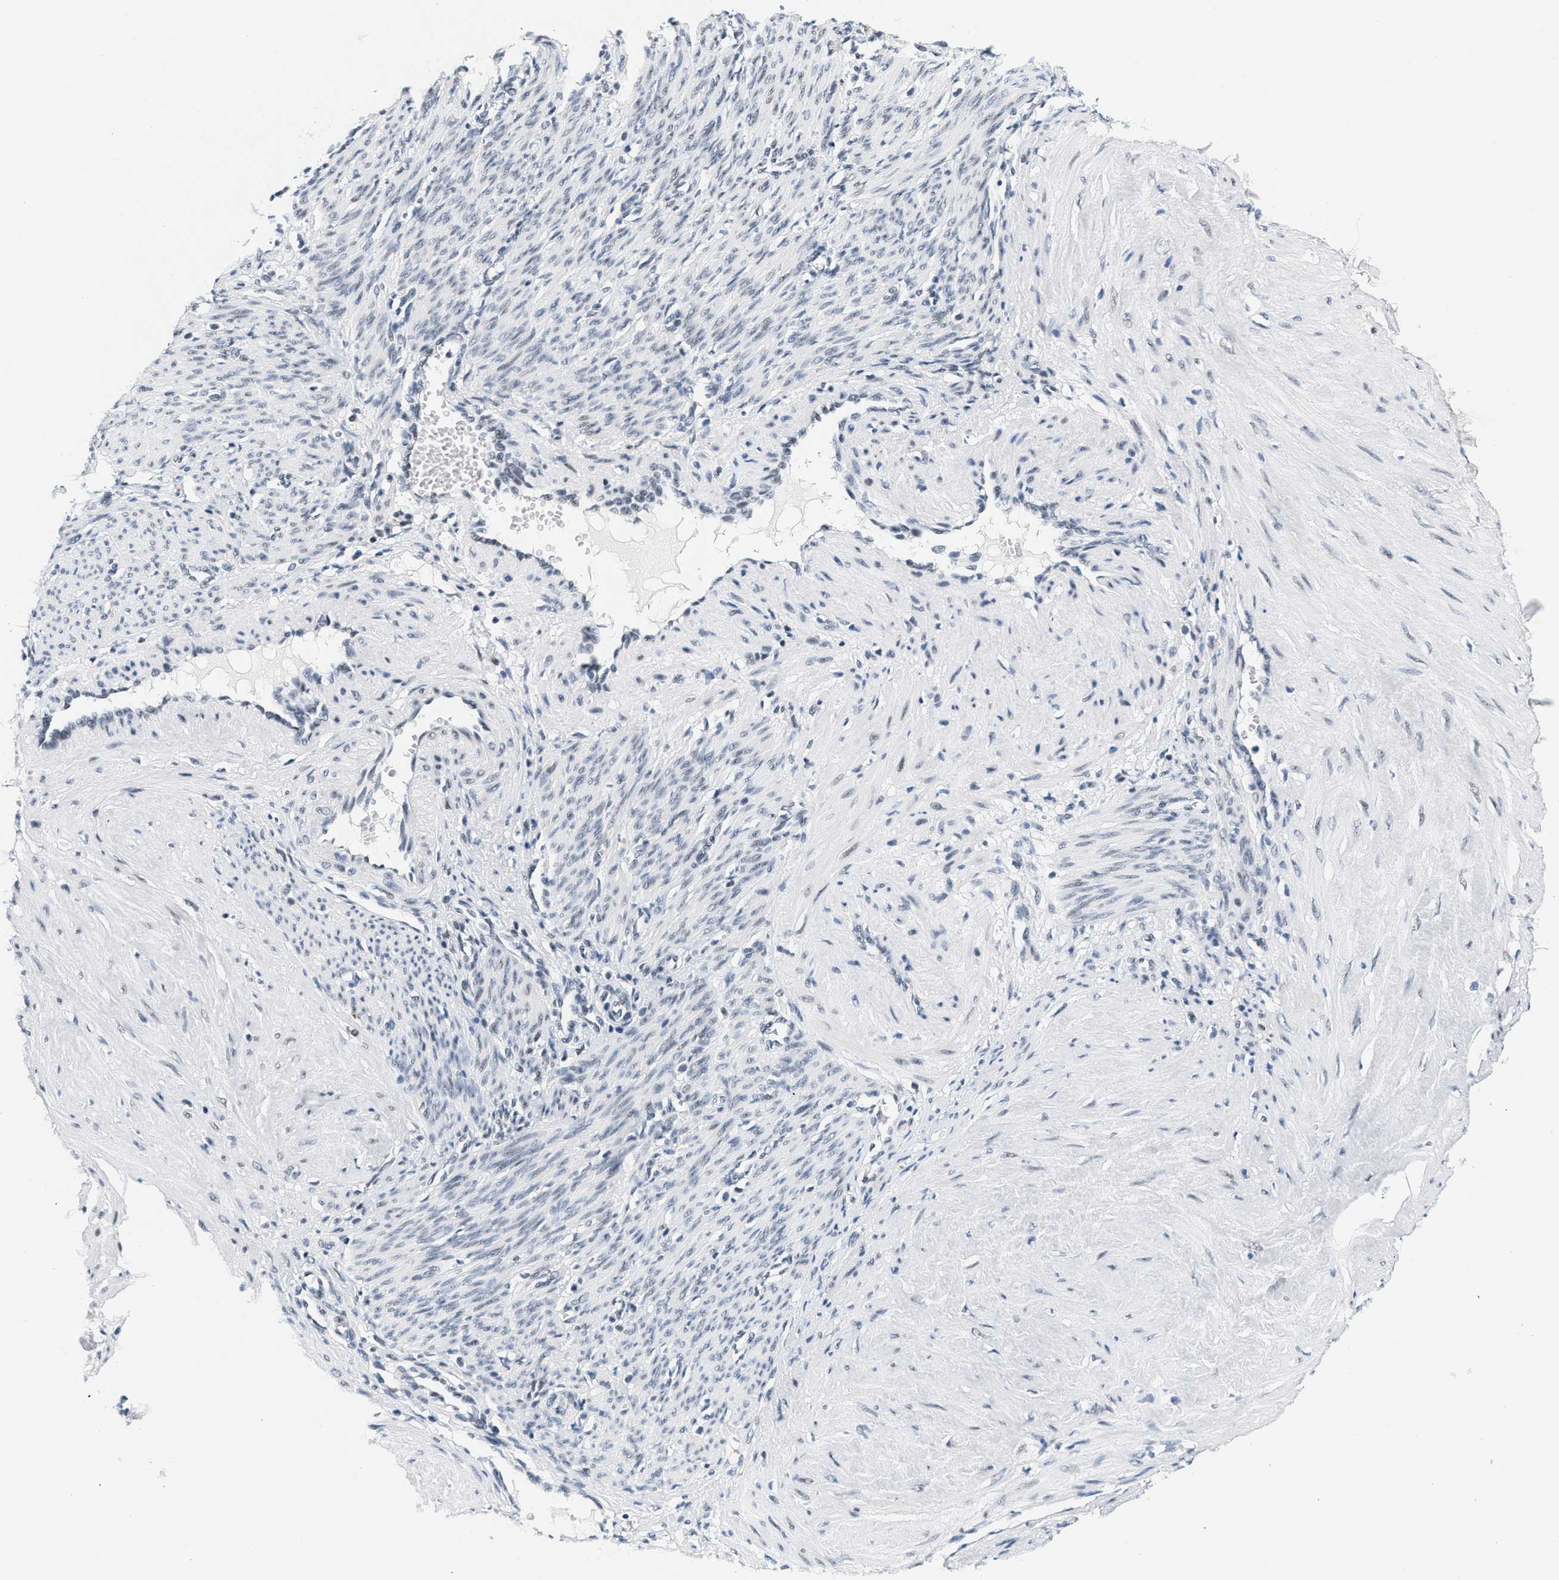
{"staining": {"intensity": "negative", "quantity": "none", "location": "none"}, "tissue": "smooth muscle", "cell_type": "Smooth muscle cells", "image_type": "normal", "snomed": [{"axis": "morphology", "description": "Normal tissue, NOS"}, {"axis": "topography", "description": "Endometrium"}], "caption": "DAB (3,3'-diaminobenzidine) immunohistochemical staining of normal human smooth muscle reveals no significant expression in smooth muscle cells.", "gene": "ATF2", "patient": {"sex": "female", "age": 33}}